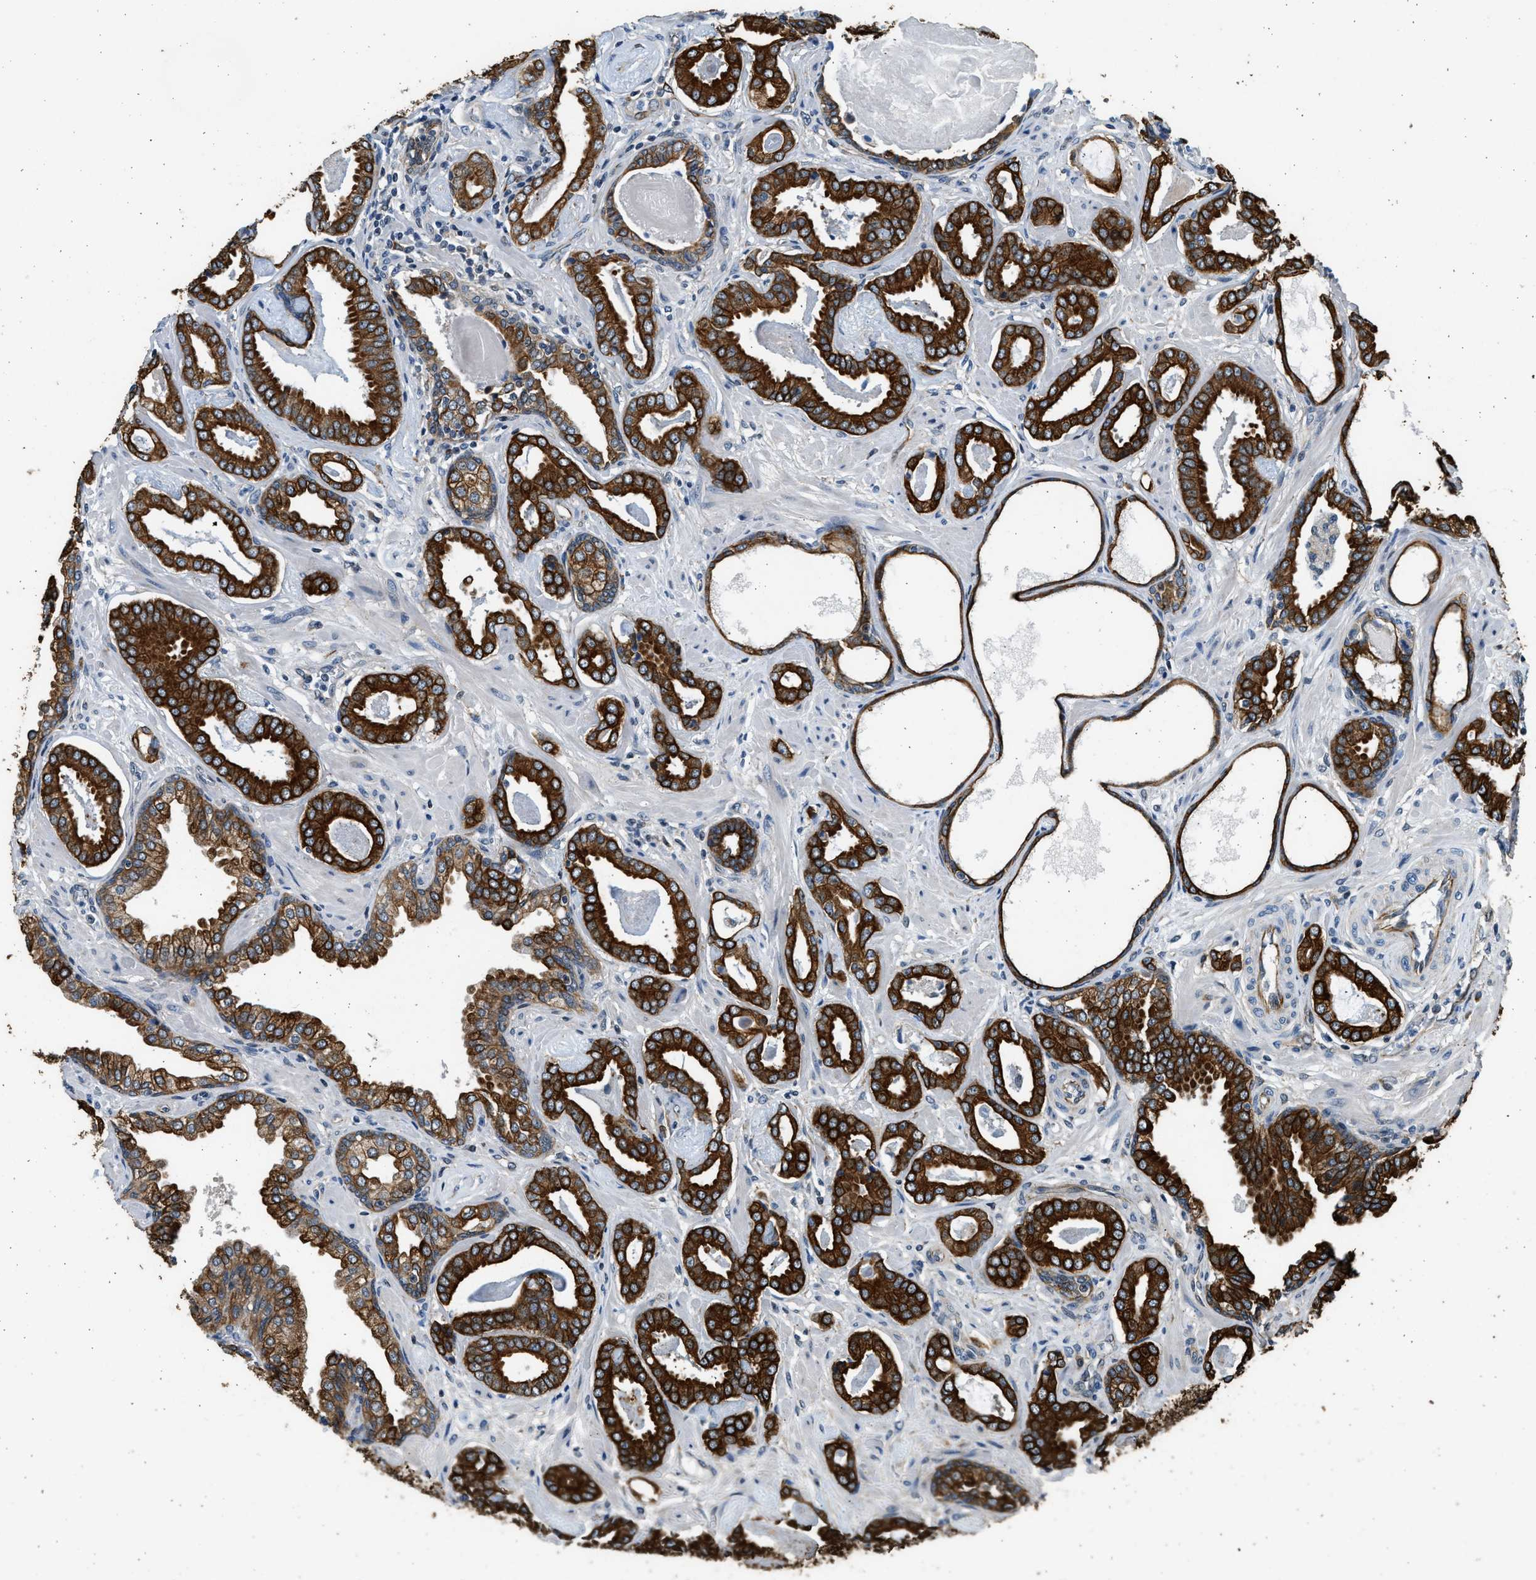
{"staining": {"intensity": "strong", "quantity": ">75%", "location": "cytoplasmic/membranous"}, "tissue": "prostate cancer", "cell_type": "Tumor cells", "image_type": "cancer", "snomed": [{"axis": "morphology", "description": "Adenocarcinoma, Low grade"}, {"axis": "topography", "description": "Prostate"}], "caption": "Prostate adenocarcinoma (low-grade) stained for a protein (brown) displays strong cytoplasmic/membranous positive staining in about >75% of tumor cells.", "gene": "PCLO", "patient": {"sex": "male", "age": 53}}